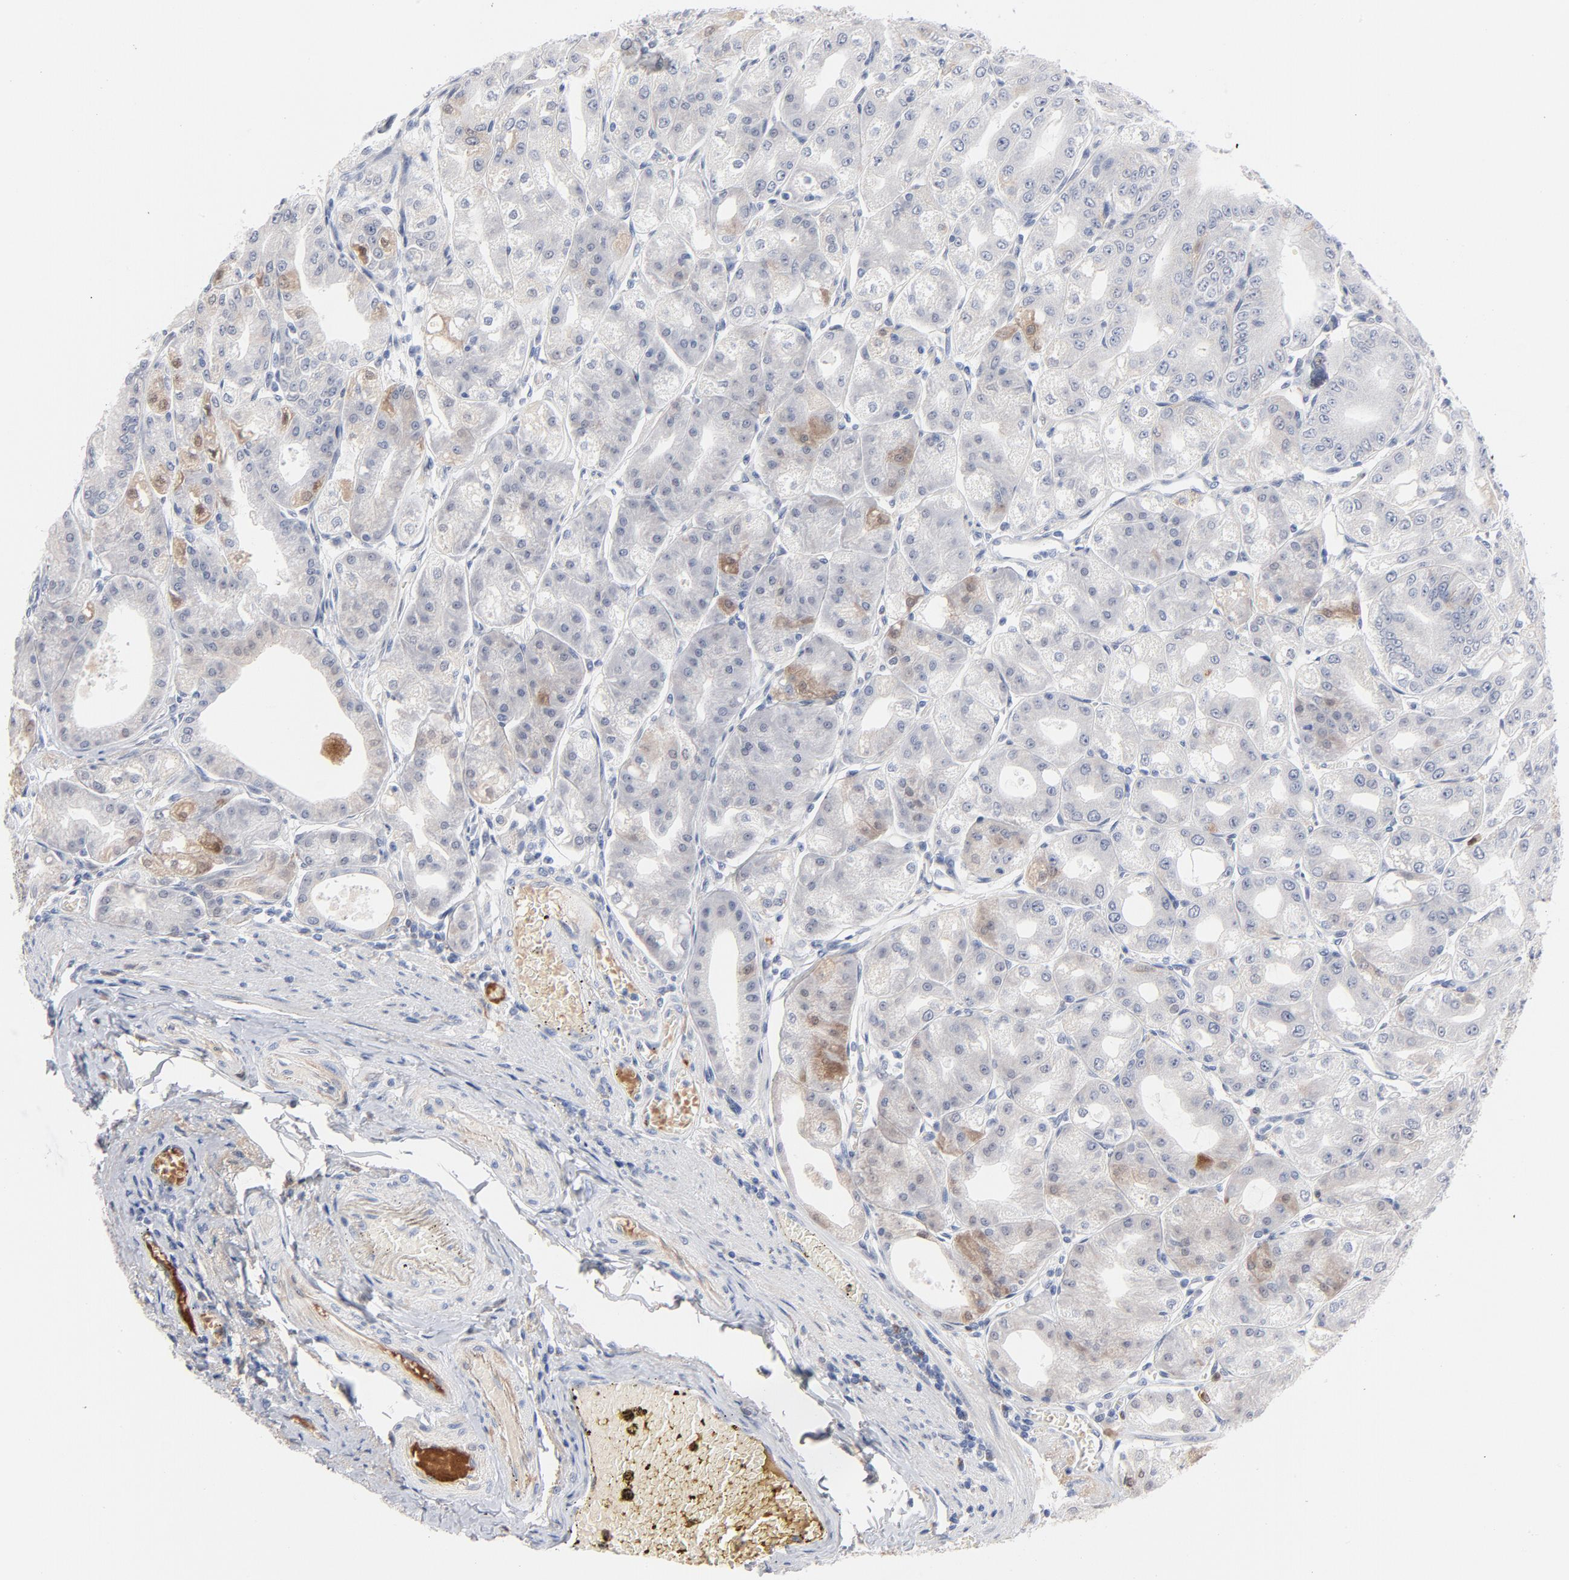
{"staining": {"intensity": "moderate", "quantity": "<25%", "location": "cytoplasmic/membranous"}, "tissue": "stomach", "cell_type": "Glandular cells", "image_type": "normal", "snomed": [{"axis": "morphology", "description": "Normal tissue, NOS"}, {"axis": "topography", "description": "Stomach, lower"}], "caption": "This histopathology image shows immunohistochemistry staining of unremarkable stomach, with low moderate cytoplasmic/membranous positivity in about <25% of glandular cells.", "gene": "SERPINA4", "patient": {"sex": "male", "age": 71}}